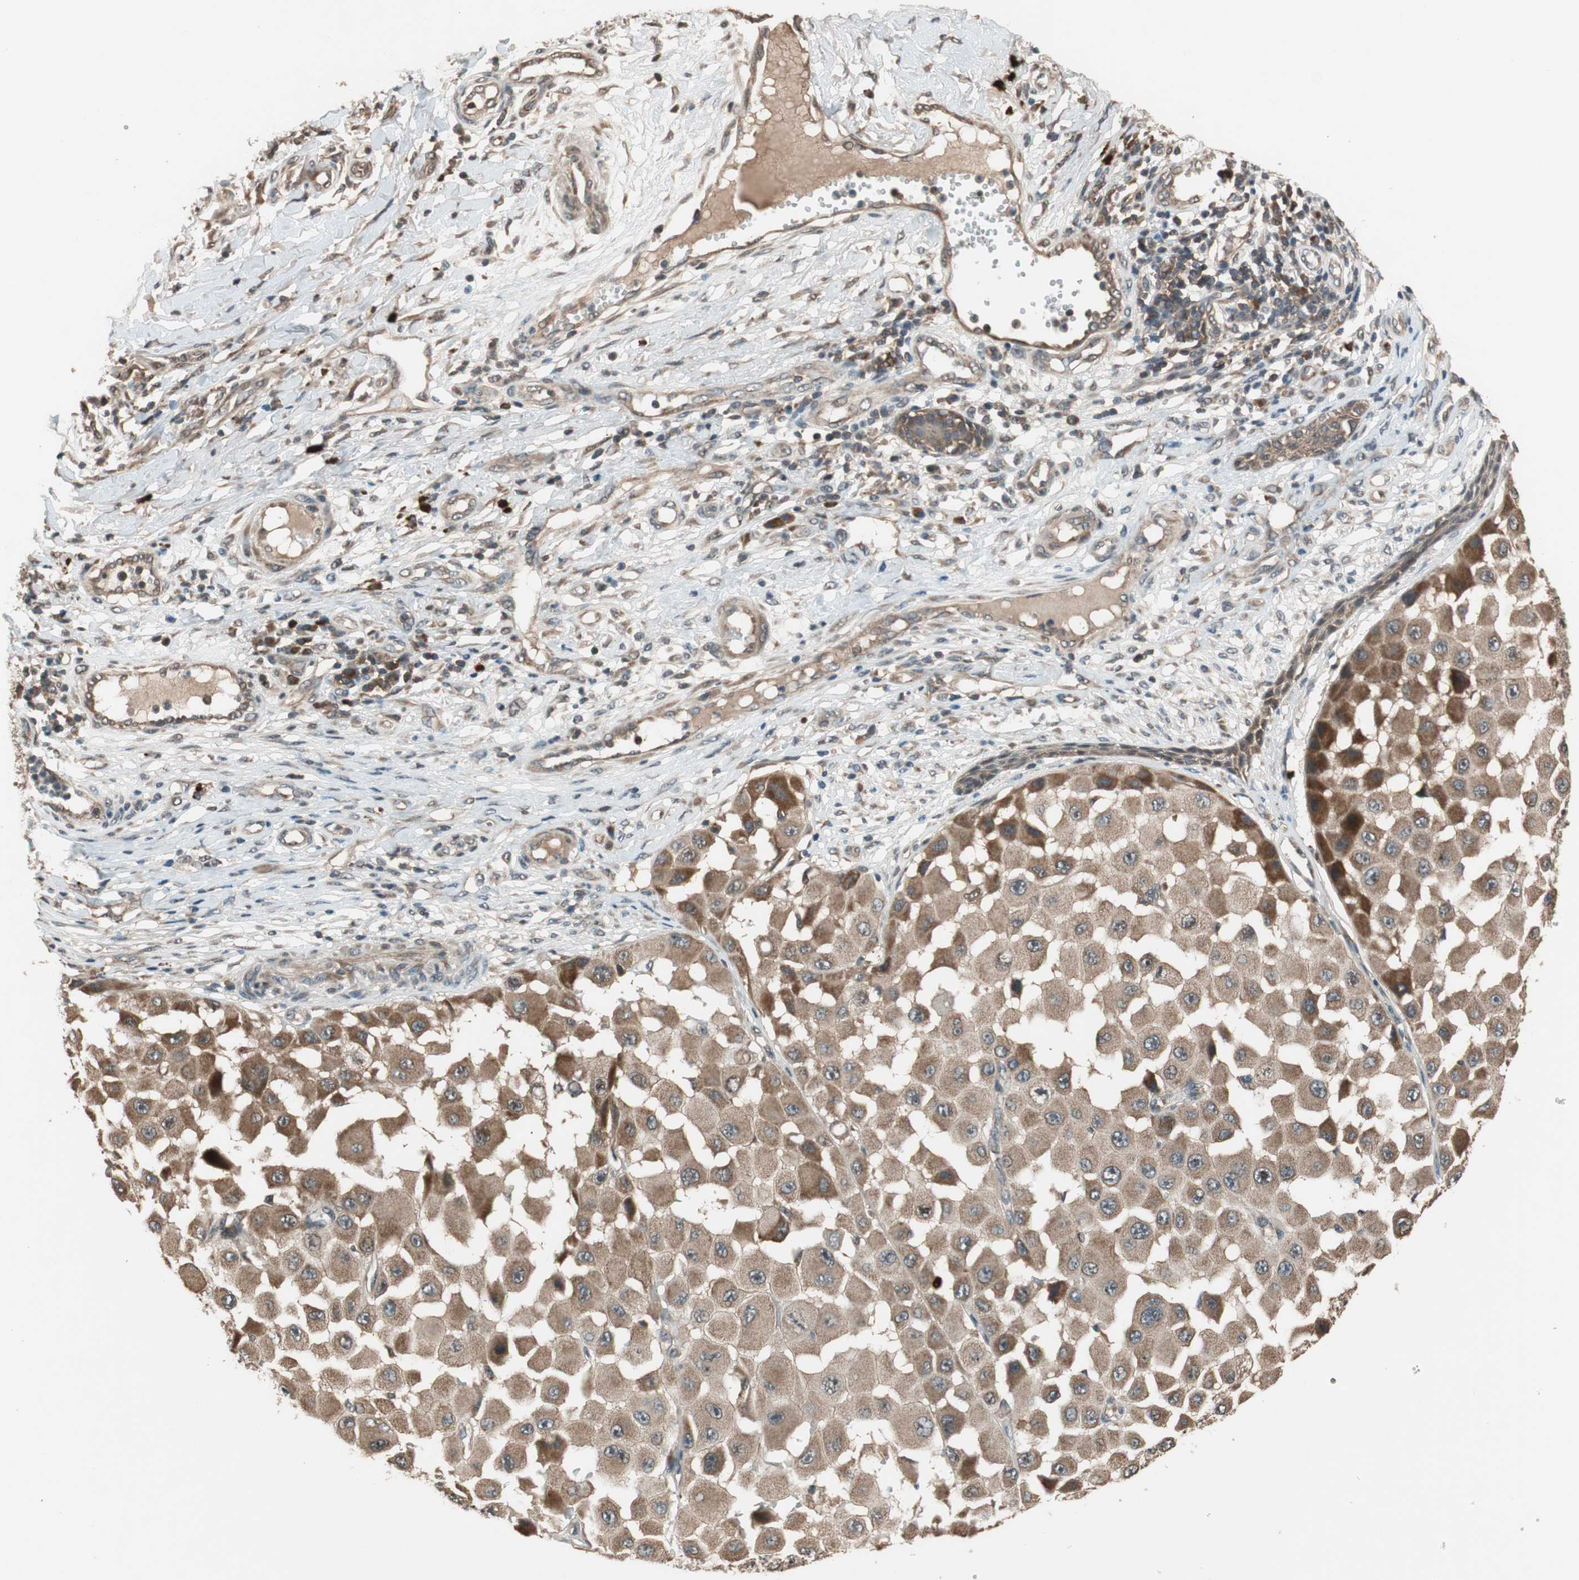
{"staining": {"intensity": "moderate", "quantity": ">75%", "location": "cytoplasmic/membranous"}, "tissue": "melanoma", "cell_type": "Tumor cells", "image_type": "cancer", "snomed": [{"axis": "morphology", "description": "Malignant melanoma, NOS"}, {"axis": "topography", "description": "Skin"}], "caption": "A medium amount of moderate cytoplasmic/membranous positivity is seen in approximately >75% of tumor cells in malignant melanoma tissue.", "gene": "TMEM230", "patient": {"sex": "female", "age": 81}}